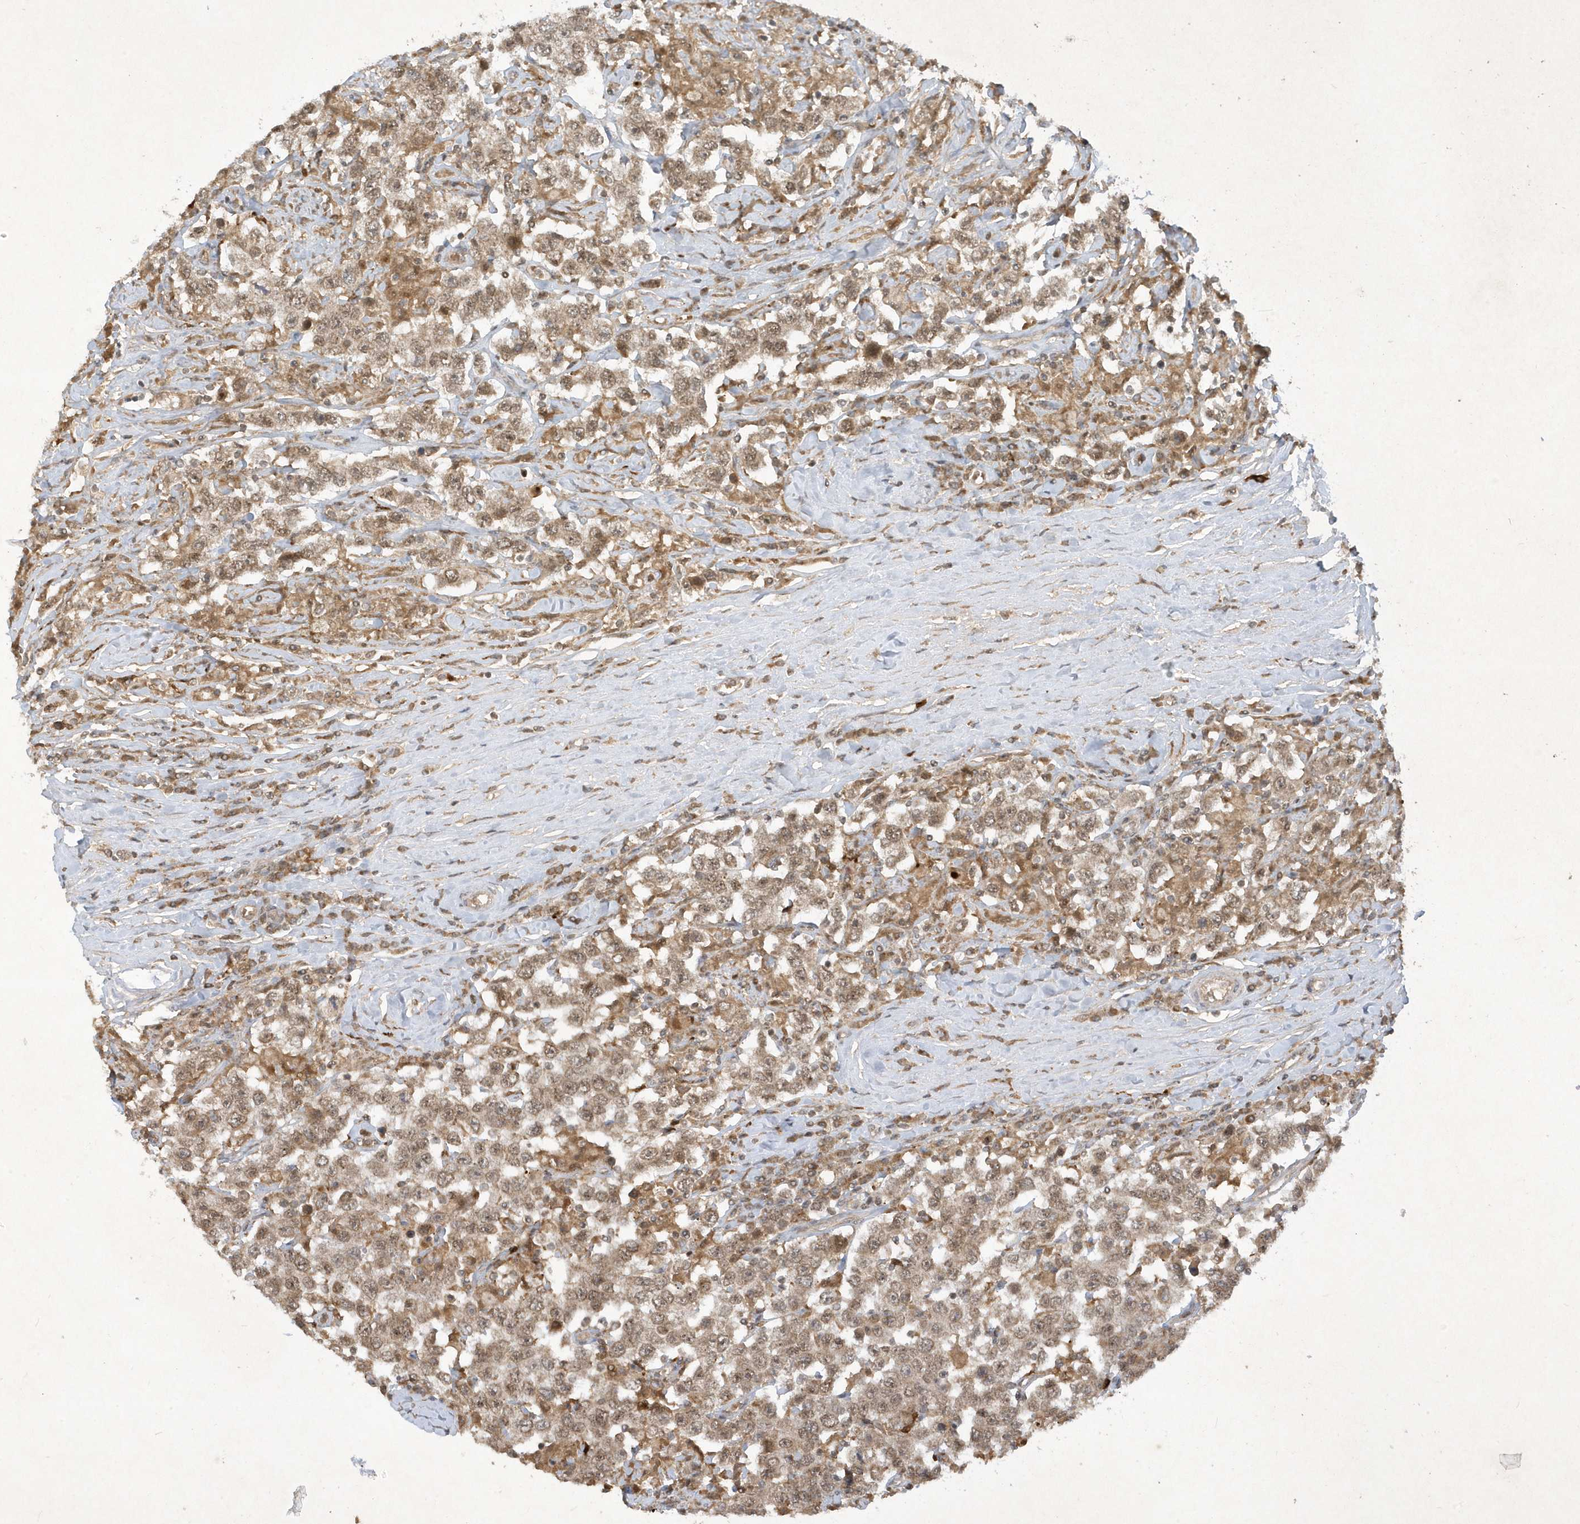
{"staining": {"intensity": "weak", "quantity": ">75%", "location": "cytoplasmic/membranous,nuclear"}, "tissue": "testis cancer", "cell_type": "Tumor cells", "image_type": "cancer", "snomed": [{"axis": "morphology", "description": "Seminoma, NOS"}, {"axis": "topography", "description": "Testis"}], "caption": "The immunohistochemical stain highlights weak cytoplasmic/membranous and nuclear positivity in tumor cells of testis seminoma tissue. Nuclei are stained in blue.", "gene": "ZNF213", "patient": {"sex": "male", "age": 41}}